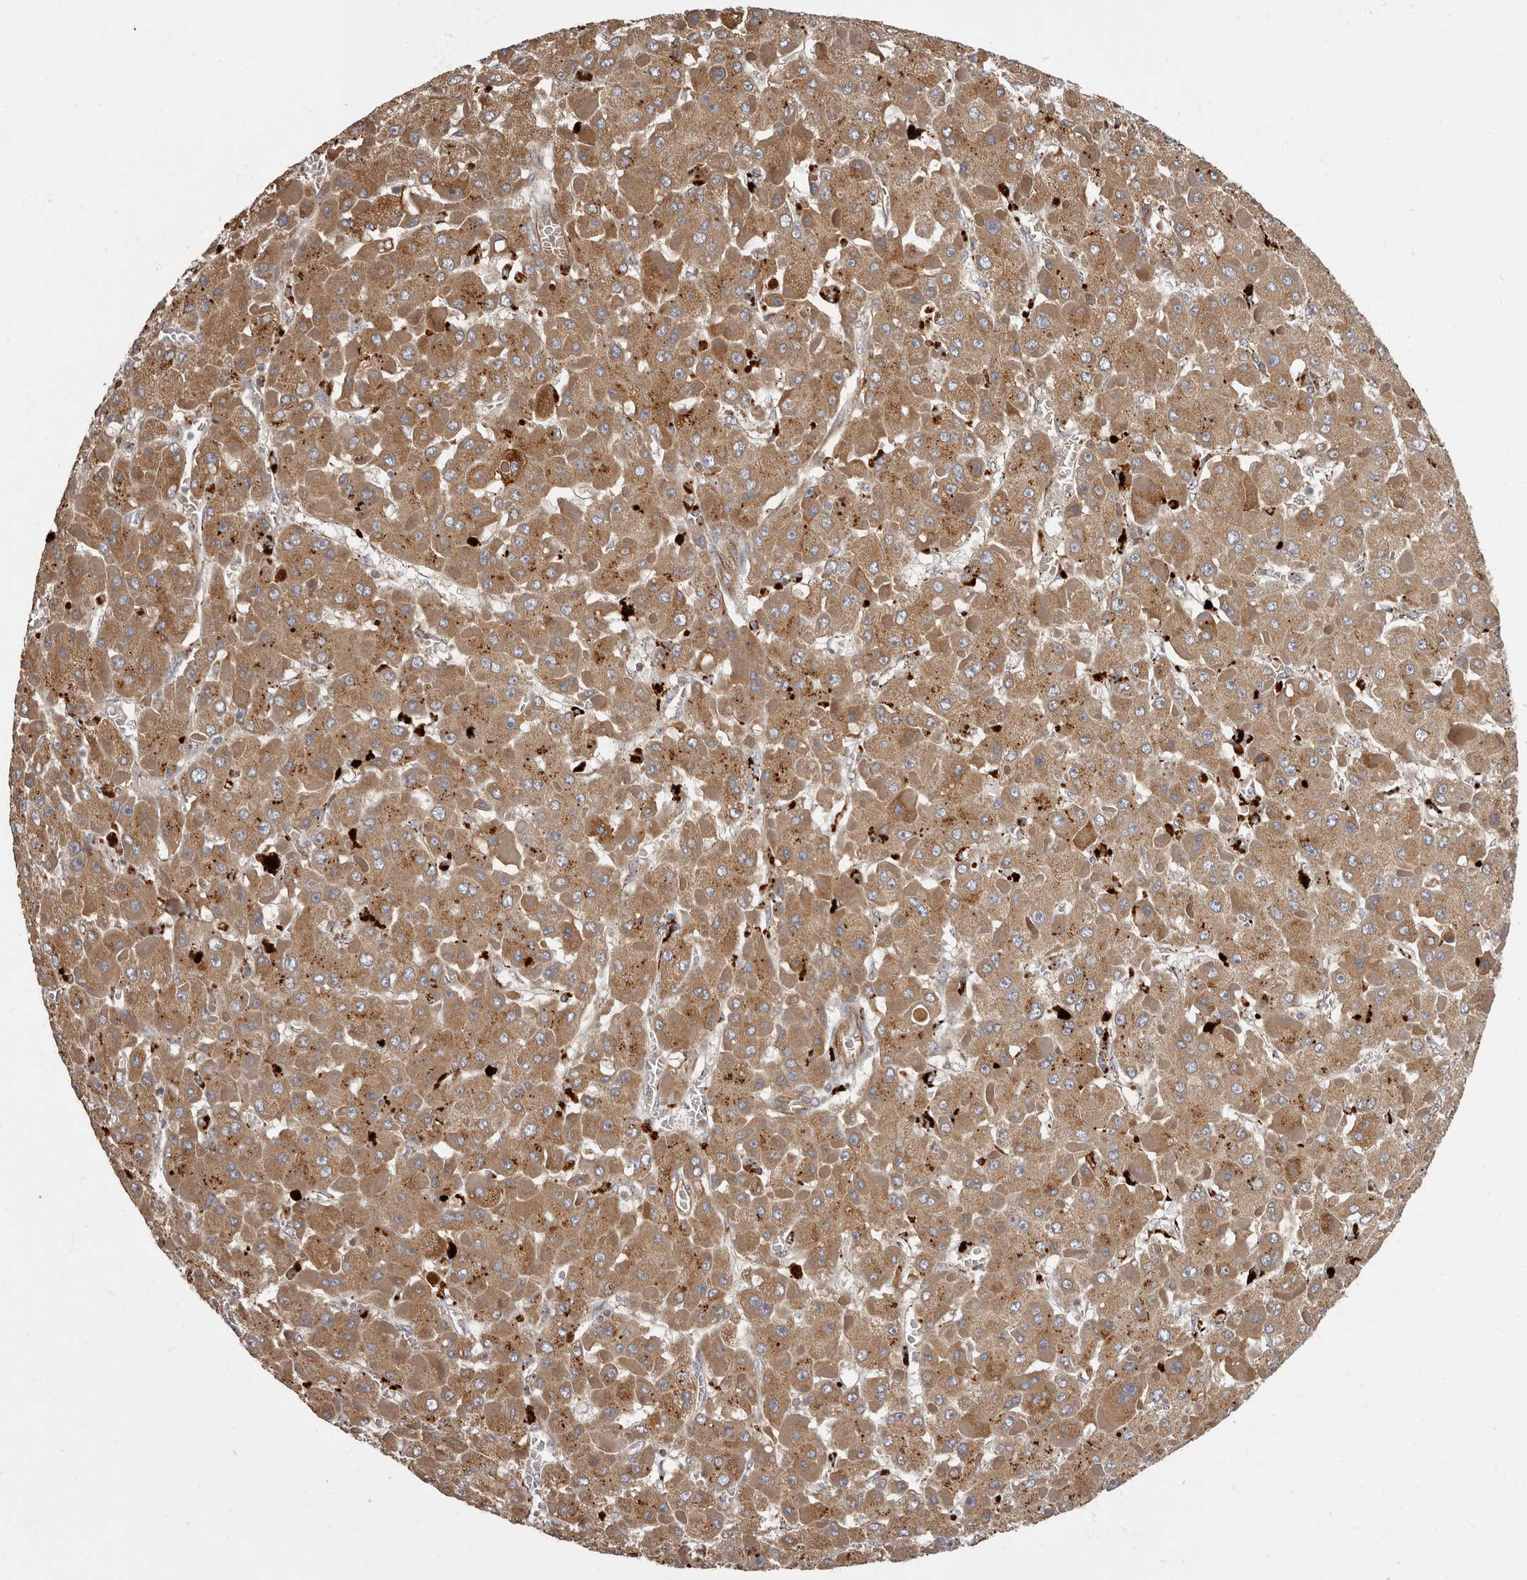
{"staining": {"intensity": "moderate", "quantity": ">75%", "location": "cytoplasmic/membranous"}, "tissue": "liver cancer", "cell_type": "Tumor cells", "image_type": "cancer", "snomed": [{"axis": "morphology", "description": "Carcinoma, Hepatocellular, NOS"}, {"axis": "topography", "description": "Liver"}], "caption": "This image displays IHC staining of liver hepatocellular carcinoma, with medium moderate cytoplasmic/membranous expression in approximately >75% of tumor cells.", "gene": "ADCY2", "patient": {"sex": "female", "age": 73}}